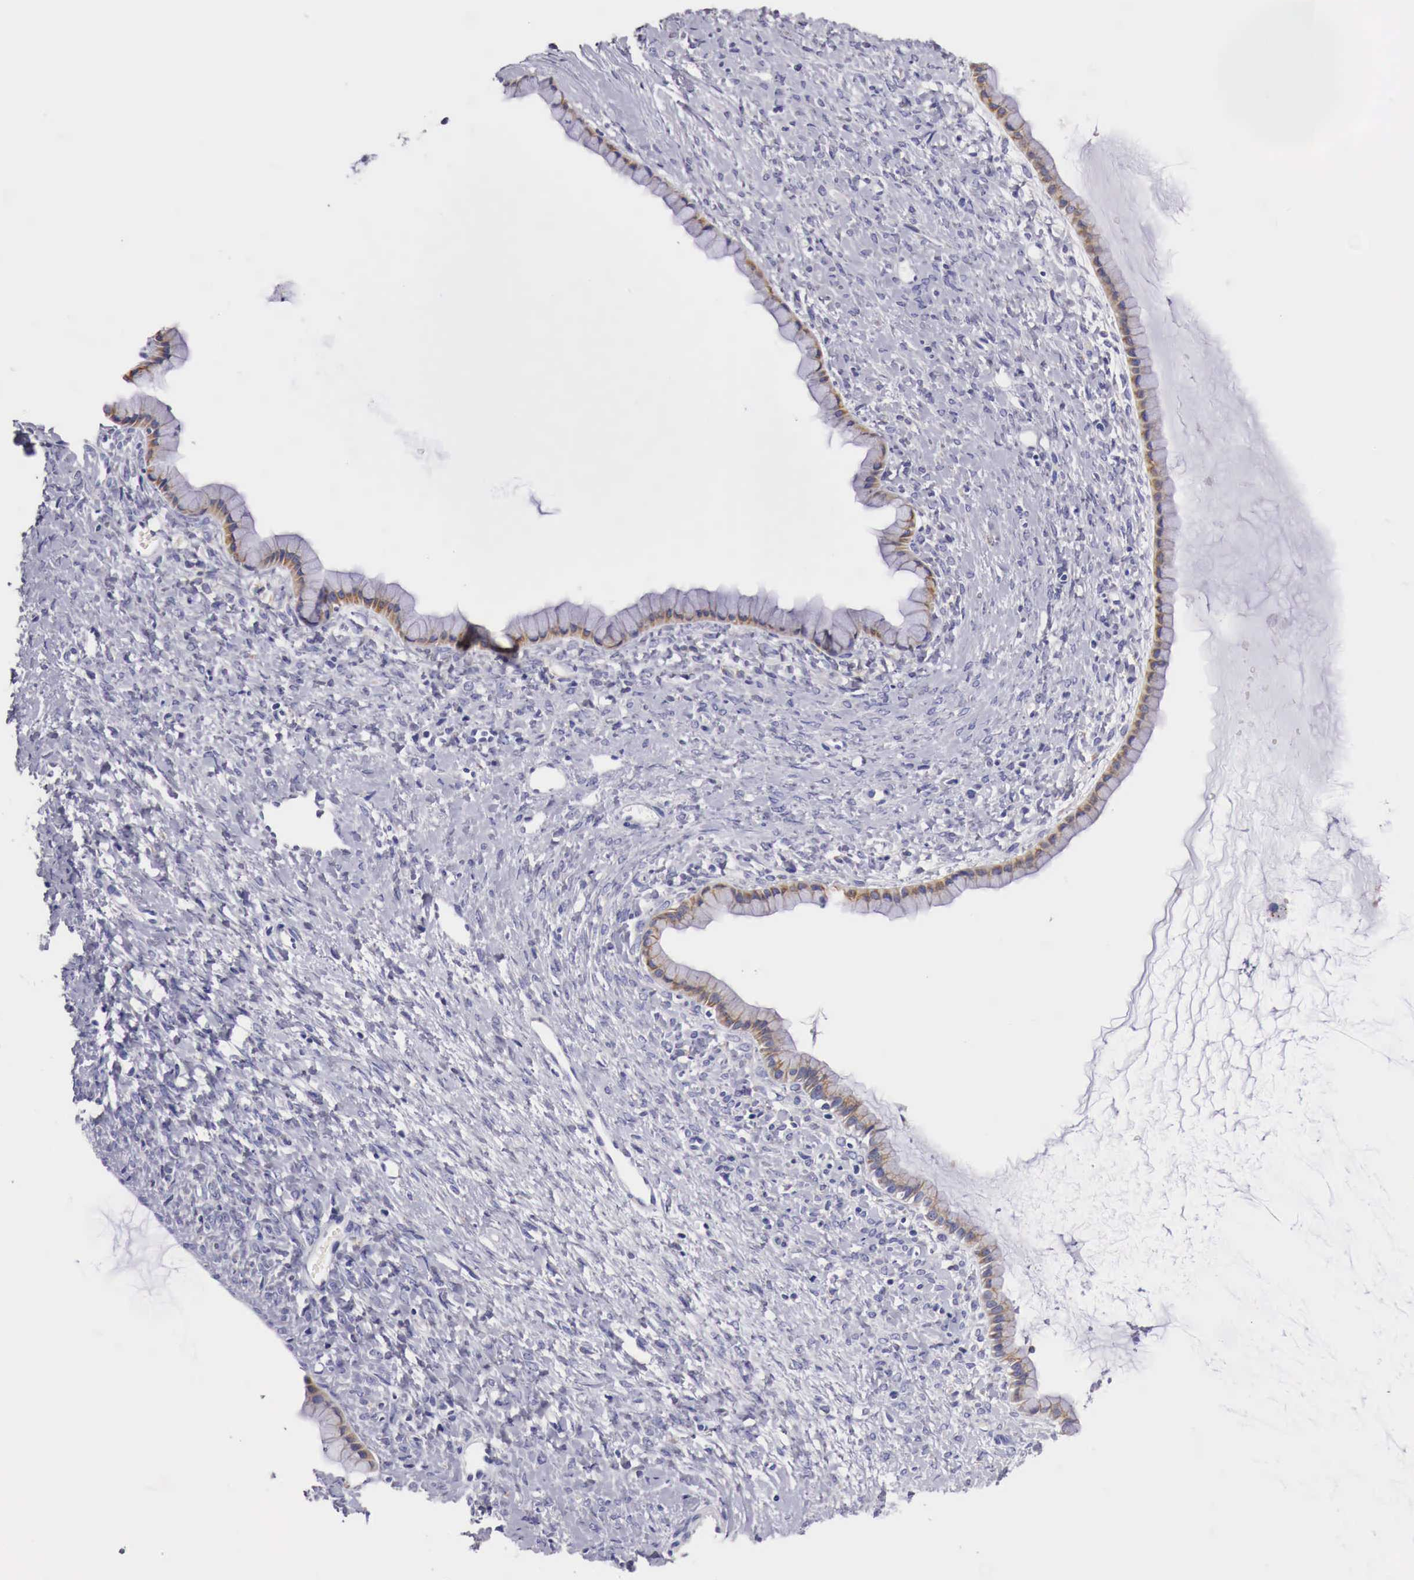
{"staining": {"intensity": "weak", "quantity": ">75%", "location": "cytoplasmic/membranous"}, "tissue": "ovarian cancer", "cell_type": "Tumor cells", "image_type": "cancer", "snomed": [{"axis": "morphology", "description": "Cystadenocarcinoma, mucinous, NOS"}, {"axis": "topography", "description": "Ovary"}], "caption": "The histopathology image reveals a brown stain indicating the presence of a protein in the cytoplasmic/membranous of tumor cells in ovarian cancer (mucinous cystadenocarcinoma).", "gene": "NREP", "patient": {"sex": "female", "age": 25}}